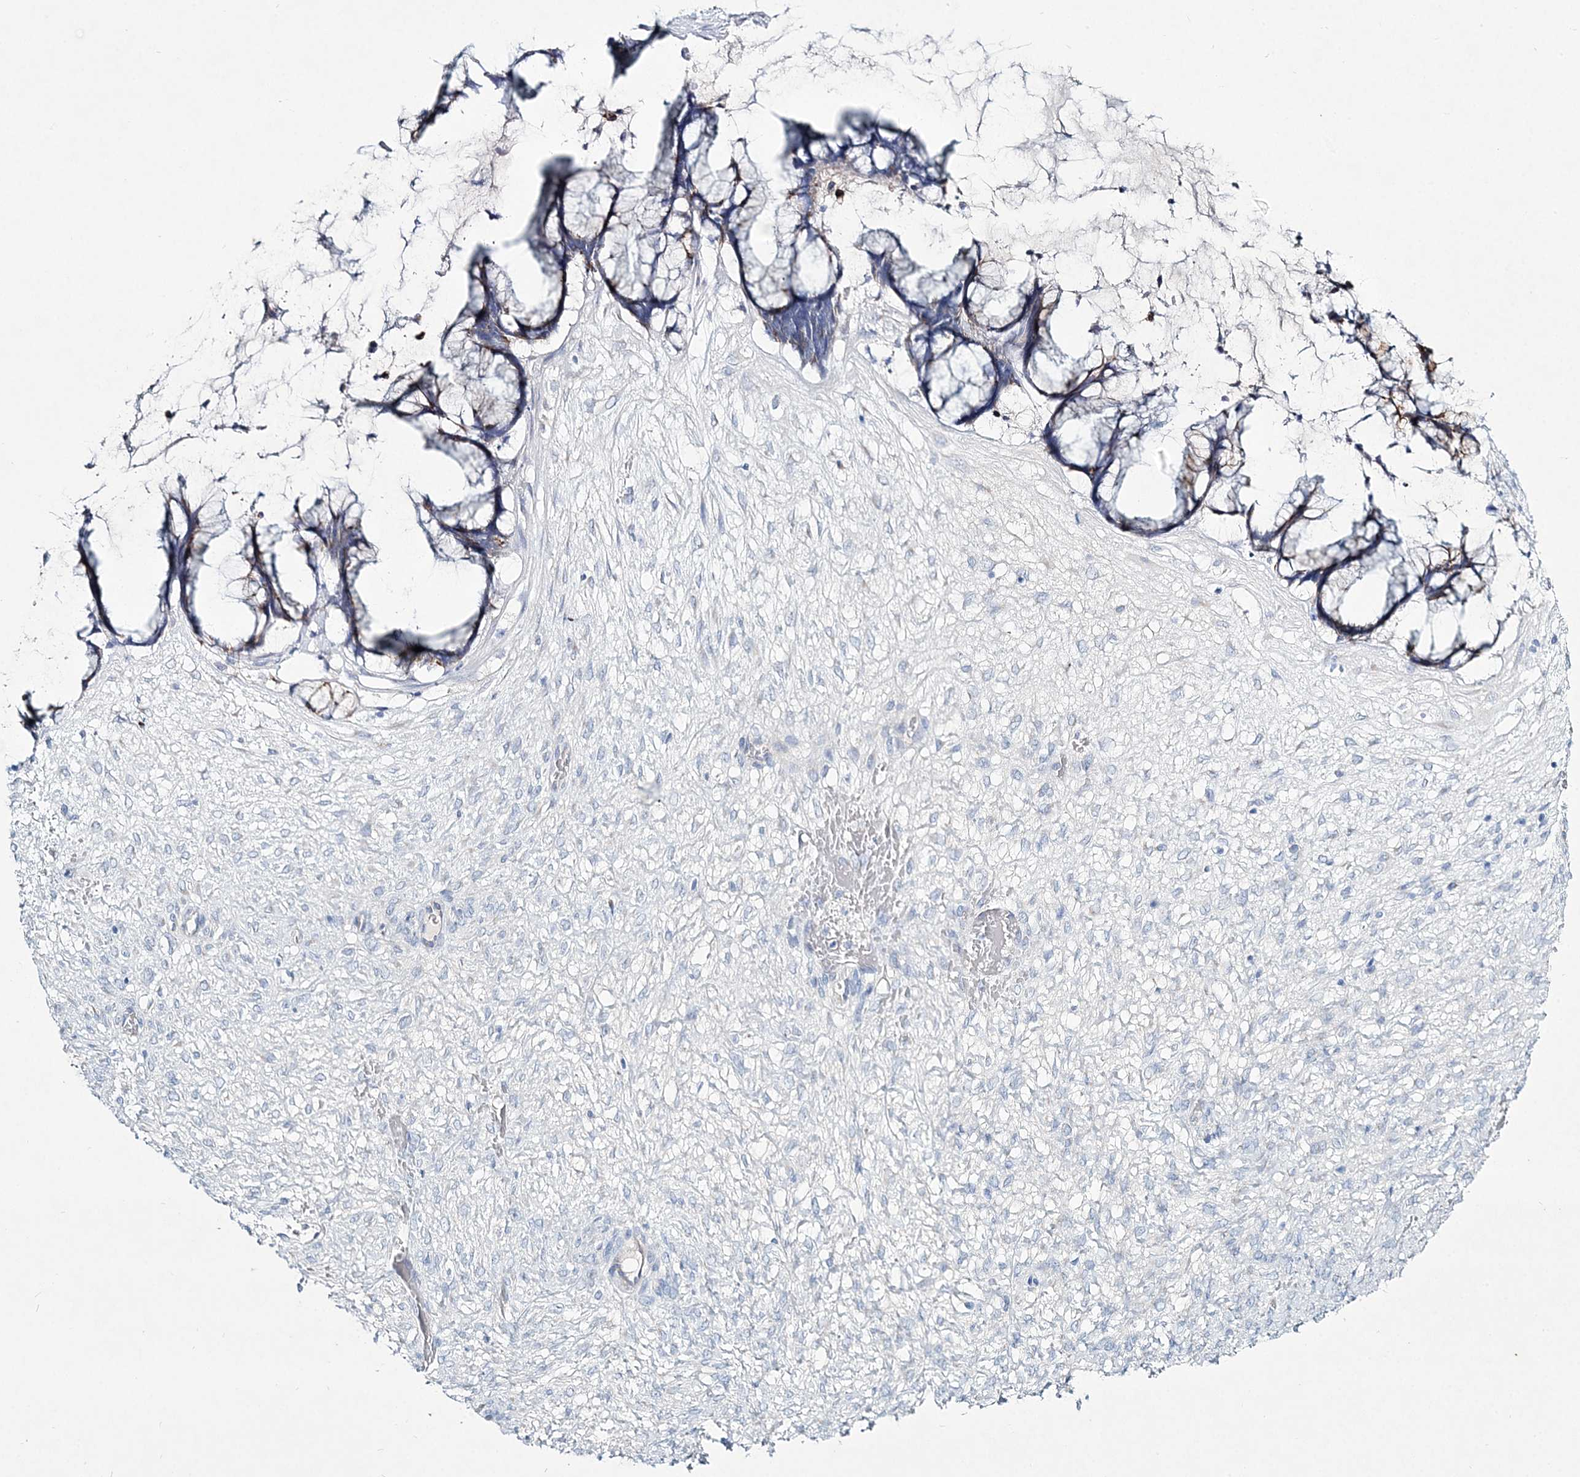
{"staining": {"intensity": "weak", "quantity": "<25%", "location": "cytoplasmic/membranous"}, "tissue": "ovarian cancer", "cell_type": "Tumor cells", "image_type": "cancer", "snomed": [{"axis": "morphology", "description": "Cystadenocarcinoma, mucinous, NOS"}, {"axis": "topography", "description": "Ovary"}], "caption": "IHC photomicrograph of neoplastic tissue: ovarian mucinous cystadenocarcinoma stained with DAB (3,3'-diaminobenzidine) demonstrates no significant protein staining in tumor cells.", "gene": "ADGRL1", "patient": {"sex": "female", "age": 42}}